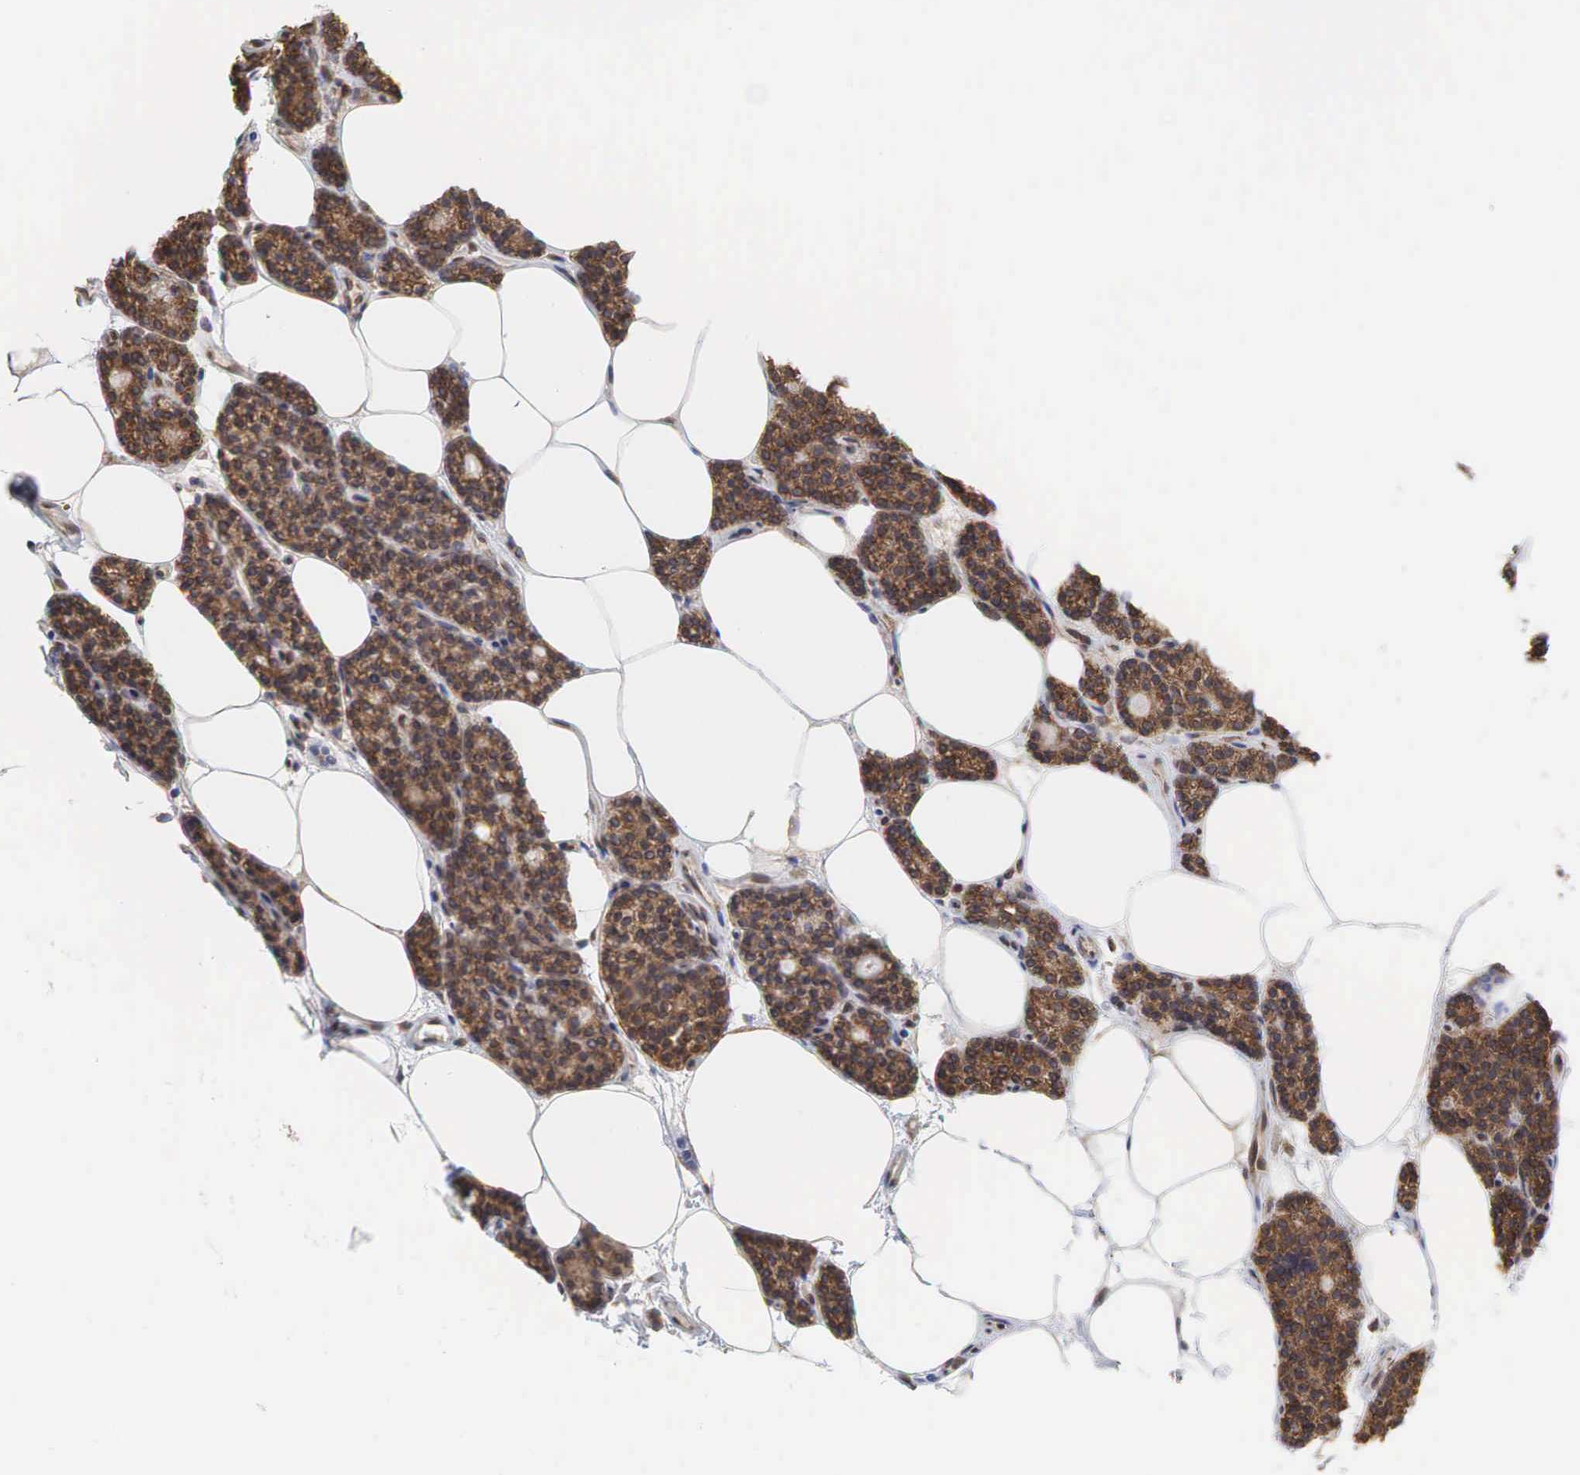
{"staining": {"intensity": "strong", "quantity": ">75%", "location": "cytoplasmic/membranous"}, "tissue": "parathyroid gland", "cell_type": "Glandular cells", "image_type": "normal", "snomed": [{"axis": "morphology", "description": "Normal tissue, NOS"}, {"axis": "topography", "description": "Parathyroid gland"}], "caption": "Immunohistochemical staining of unremarkable human parathyroid gland demonstrates >75% levels of strong cytoplasmic/membranous protein staining in approximately >75% of glandular cells.", "gene": "PABPC5", "patient": {"sex": "male", "age": 54}}